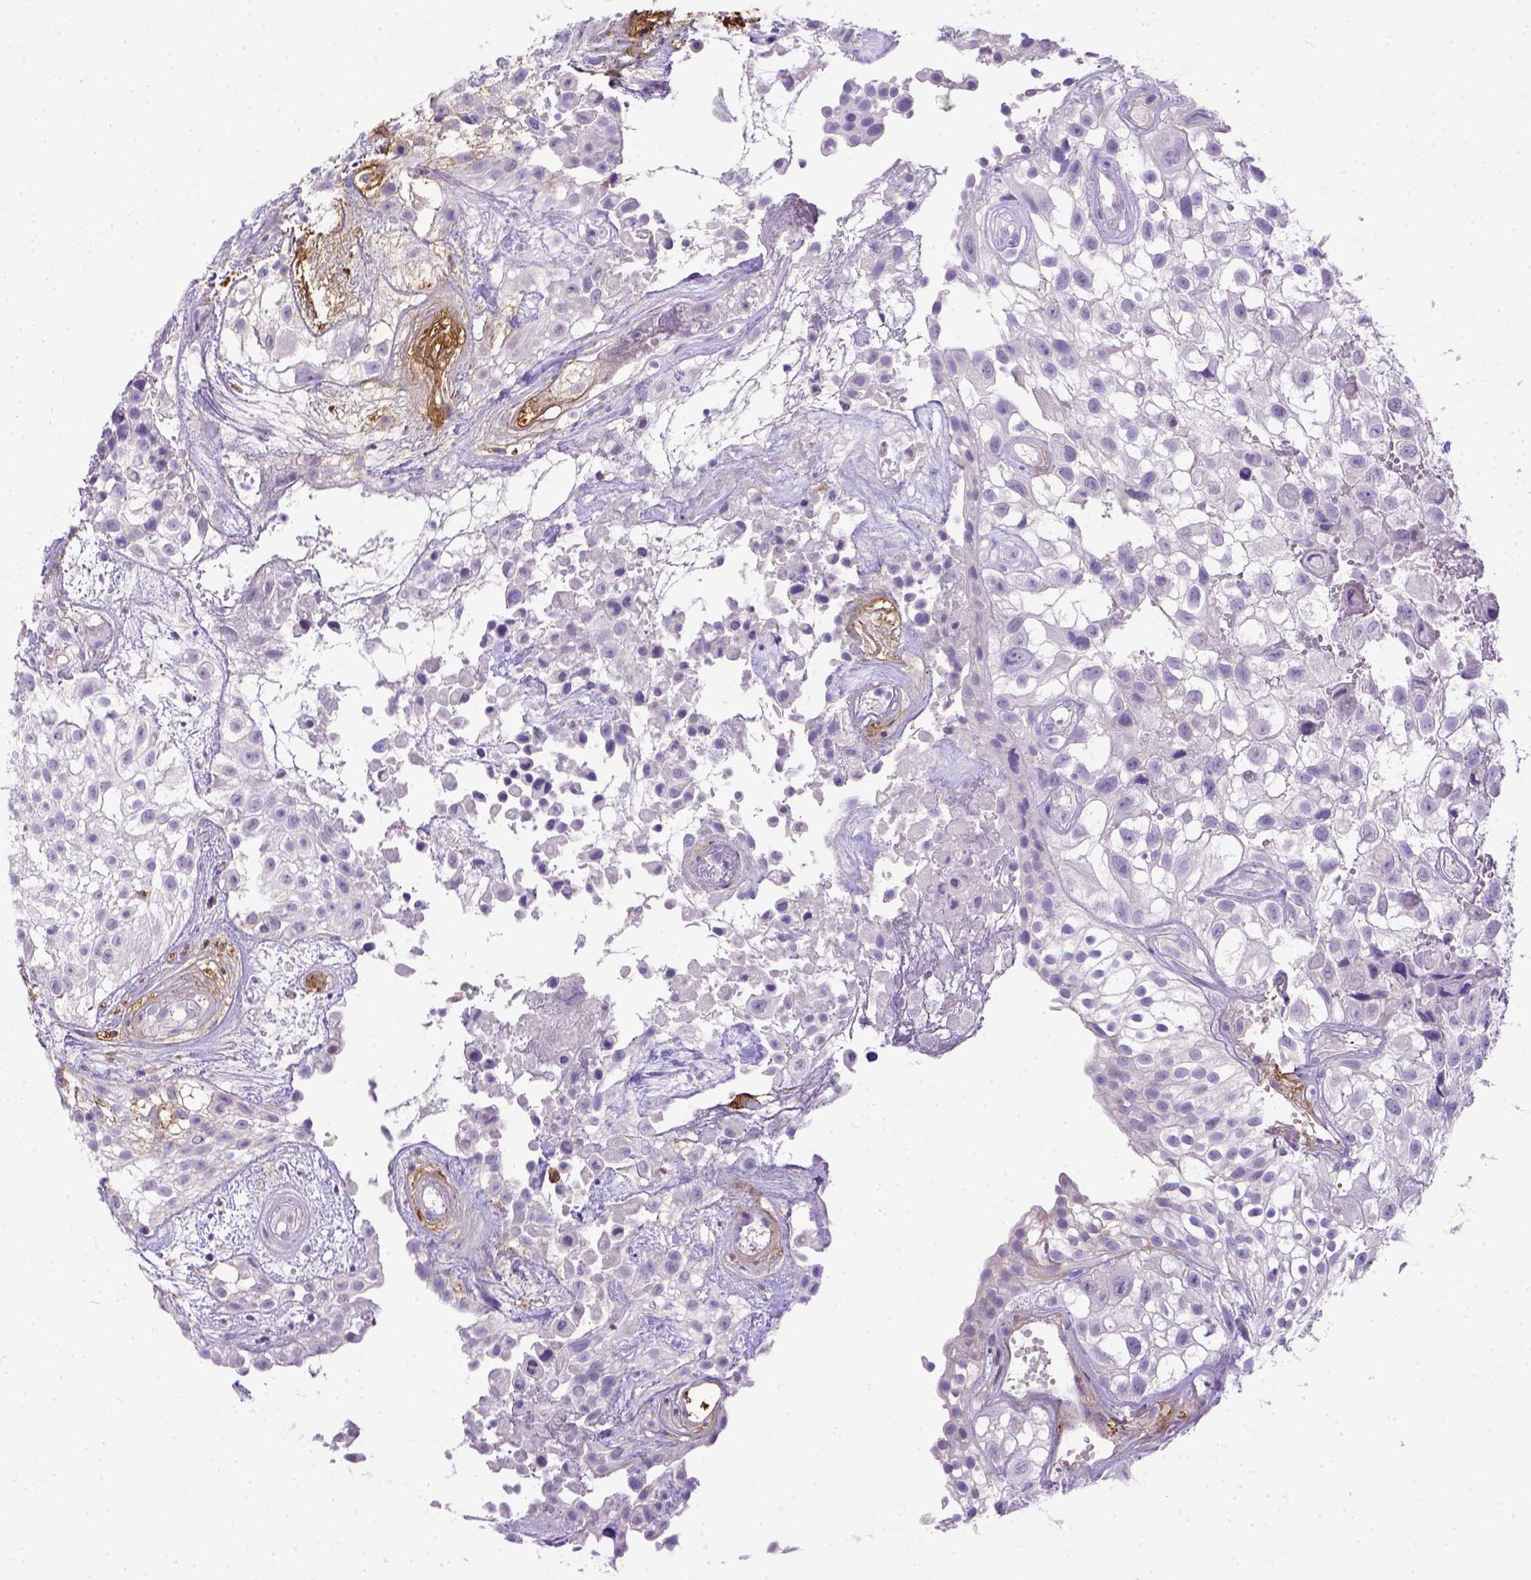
{"staining": {"intensity": "negative", "quantity": "none", "location": "none"}, "tissue": "urothelial cancer", "cell_type": "Tumor cells", "image_type": "cancer", "snomed": [{"axis": "morphology", "description": "Urothelial carcinoma, High grade"}, {"axis": "topography", "description": "Urinary bladder"}], "caption": "This is an IHC photomicrograph of urothelial cancer. There is no staining in tumor cells.", "gene": "B3GAT1", "patient": {"sex": "male", "age": 56}}